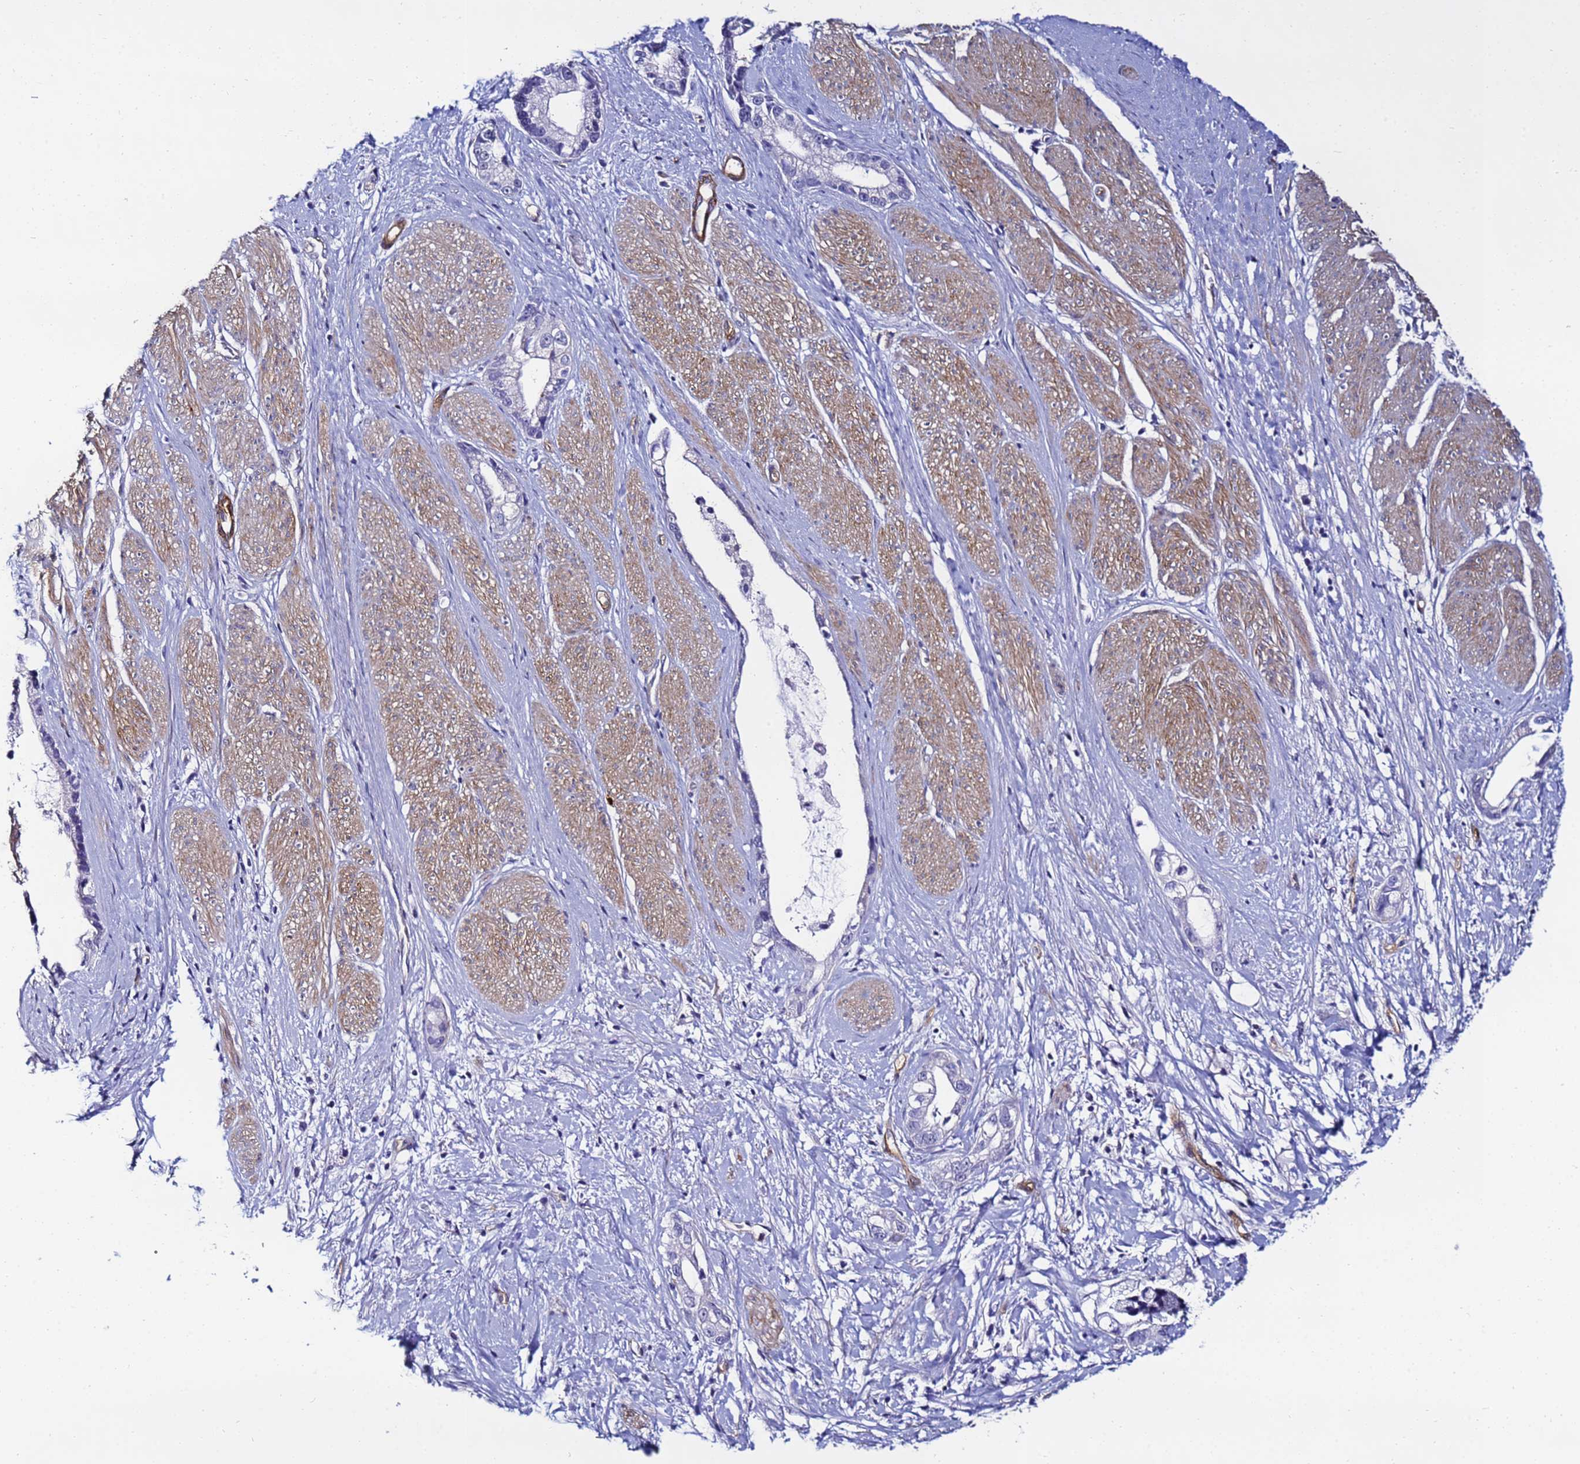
{"staining": {"intensity": "negative", "quantity": "none", "location": "none"}, "tissue": "stomach cancer", "cell_type": "Tumor cells", "image_type": "cancer", "snomed": [{"axis": "morphology", "description": "Adenocarcinoma, NOS"}, {"axis": "topography", "description": "Stomach"}], "caption": "Immunohistochemistry photomicrograph of stomach adenocarcinoma stained for a protein (brown), which demonstrates no staining in tumor cells. The staining was performed using DAB (3,3'-diaminobenzidine) to visualize the protein expression in brown, while the nuclei were stained in blue with hematoxylin (Magnification: 20x).", "gene": "DEFB104A", "patient": {"sex": "male", "age": 55}}